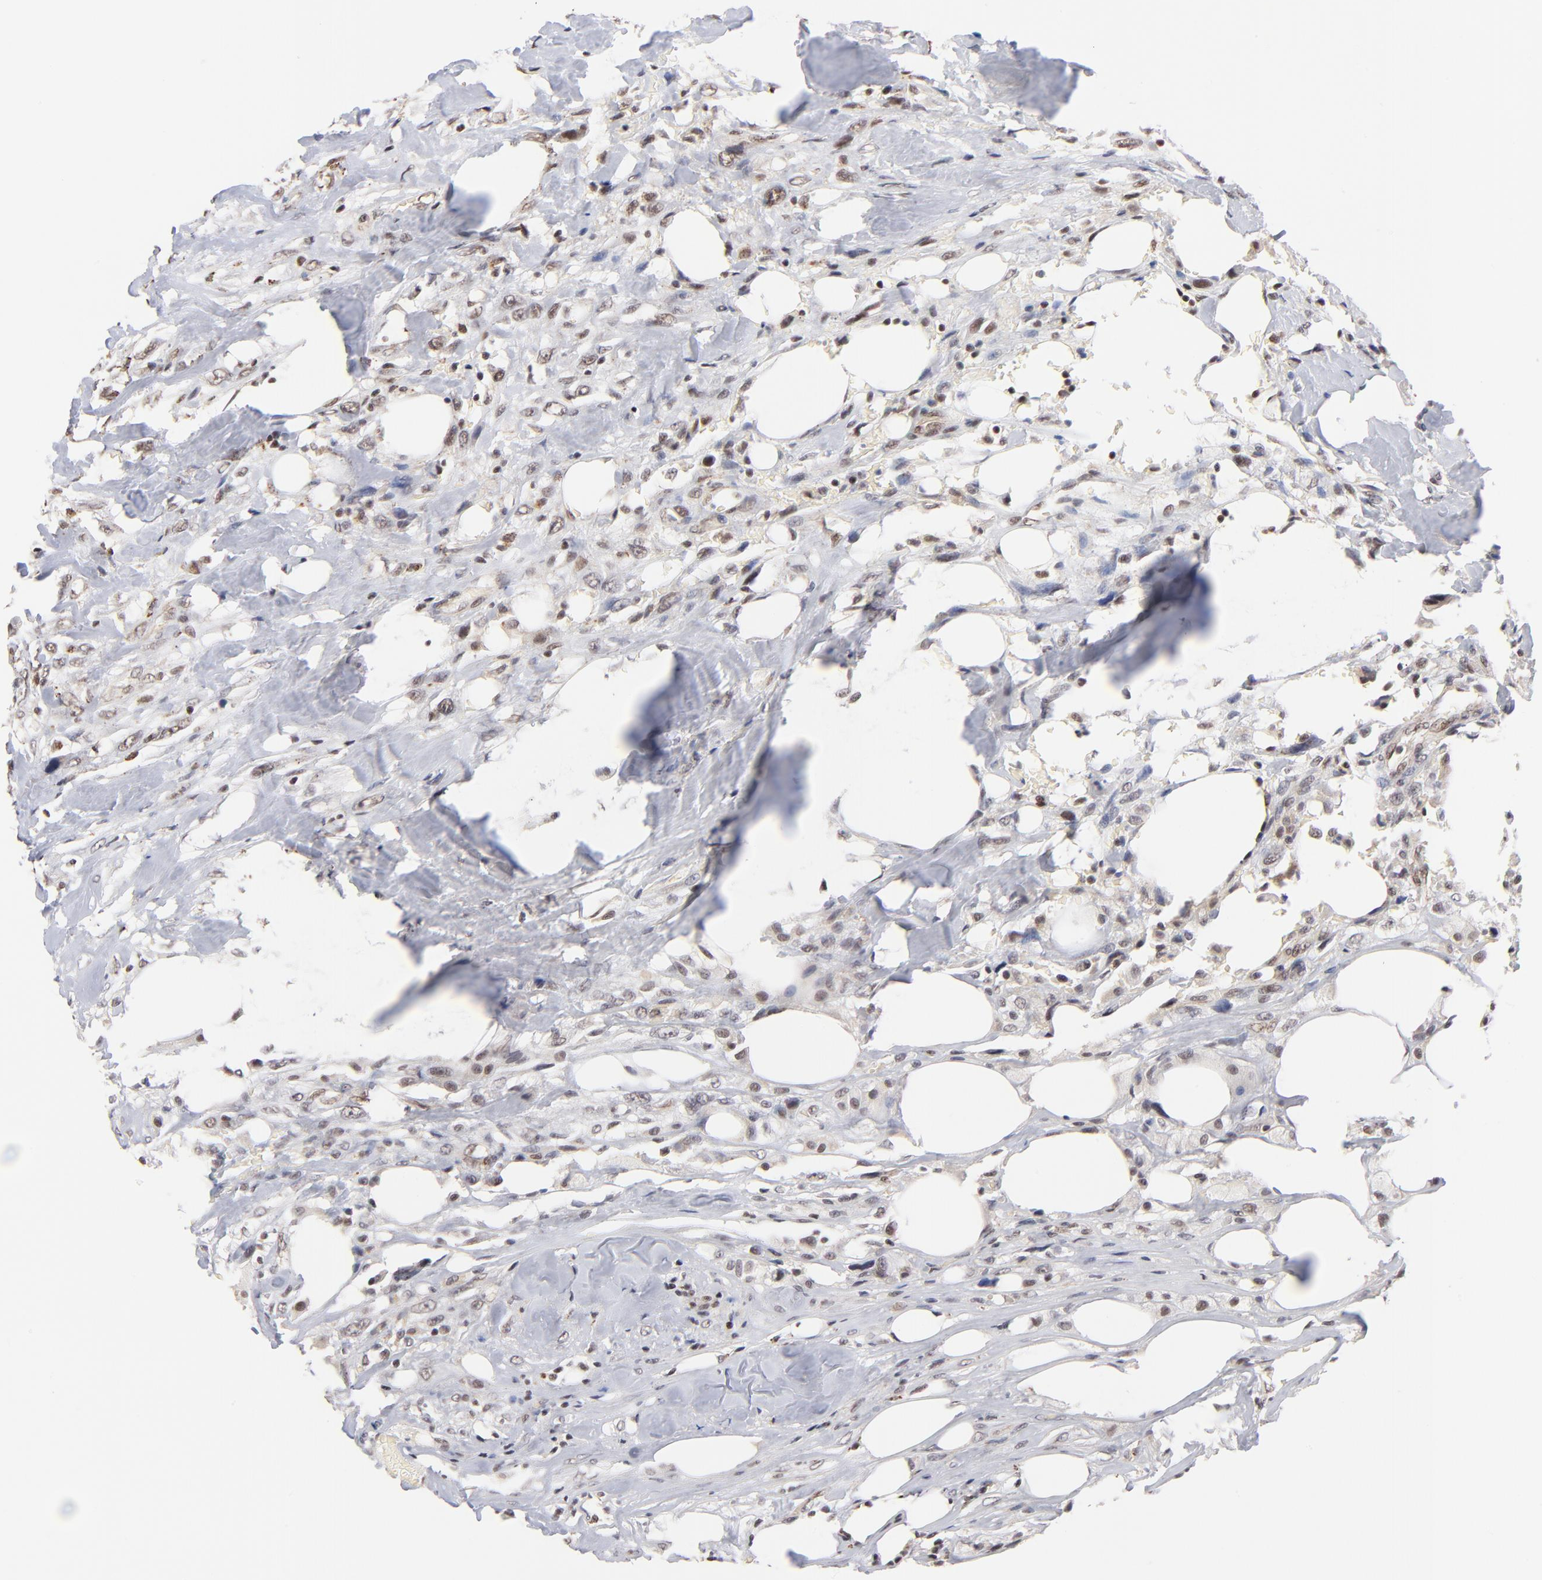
{"staining": {"intensity": "moderate", "quantity": "25%-75%", "location": "nuclear"}, "tissue": "breast cancer", "cell_type": "Tumor cells", "image_type": "cancer", "snomed": [{"axis": "morphology", "description": "Neoplasm, malignant, NOS"}, {"axis": "topography", "description": "Breast"}], "caption": "Immunohistochemical staining of breast cancer reveals medium levels of moderate nuclear positivity in approximately 25%-75% of tumor cells.", "gene": "GABPA", "patient": {"sex": "female", "age": 50}}